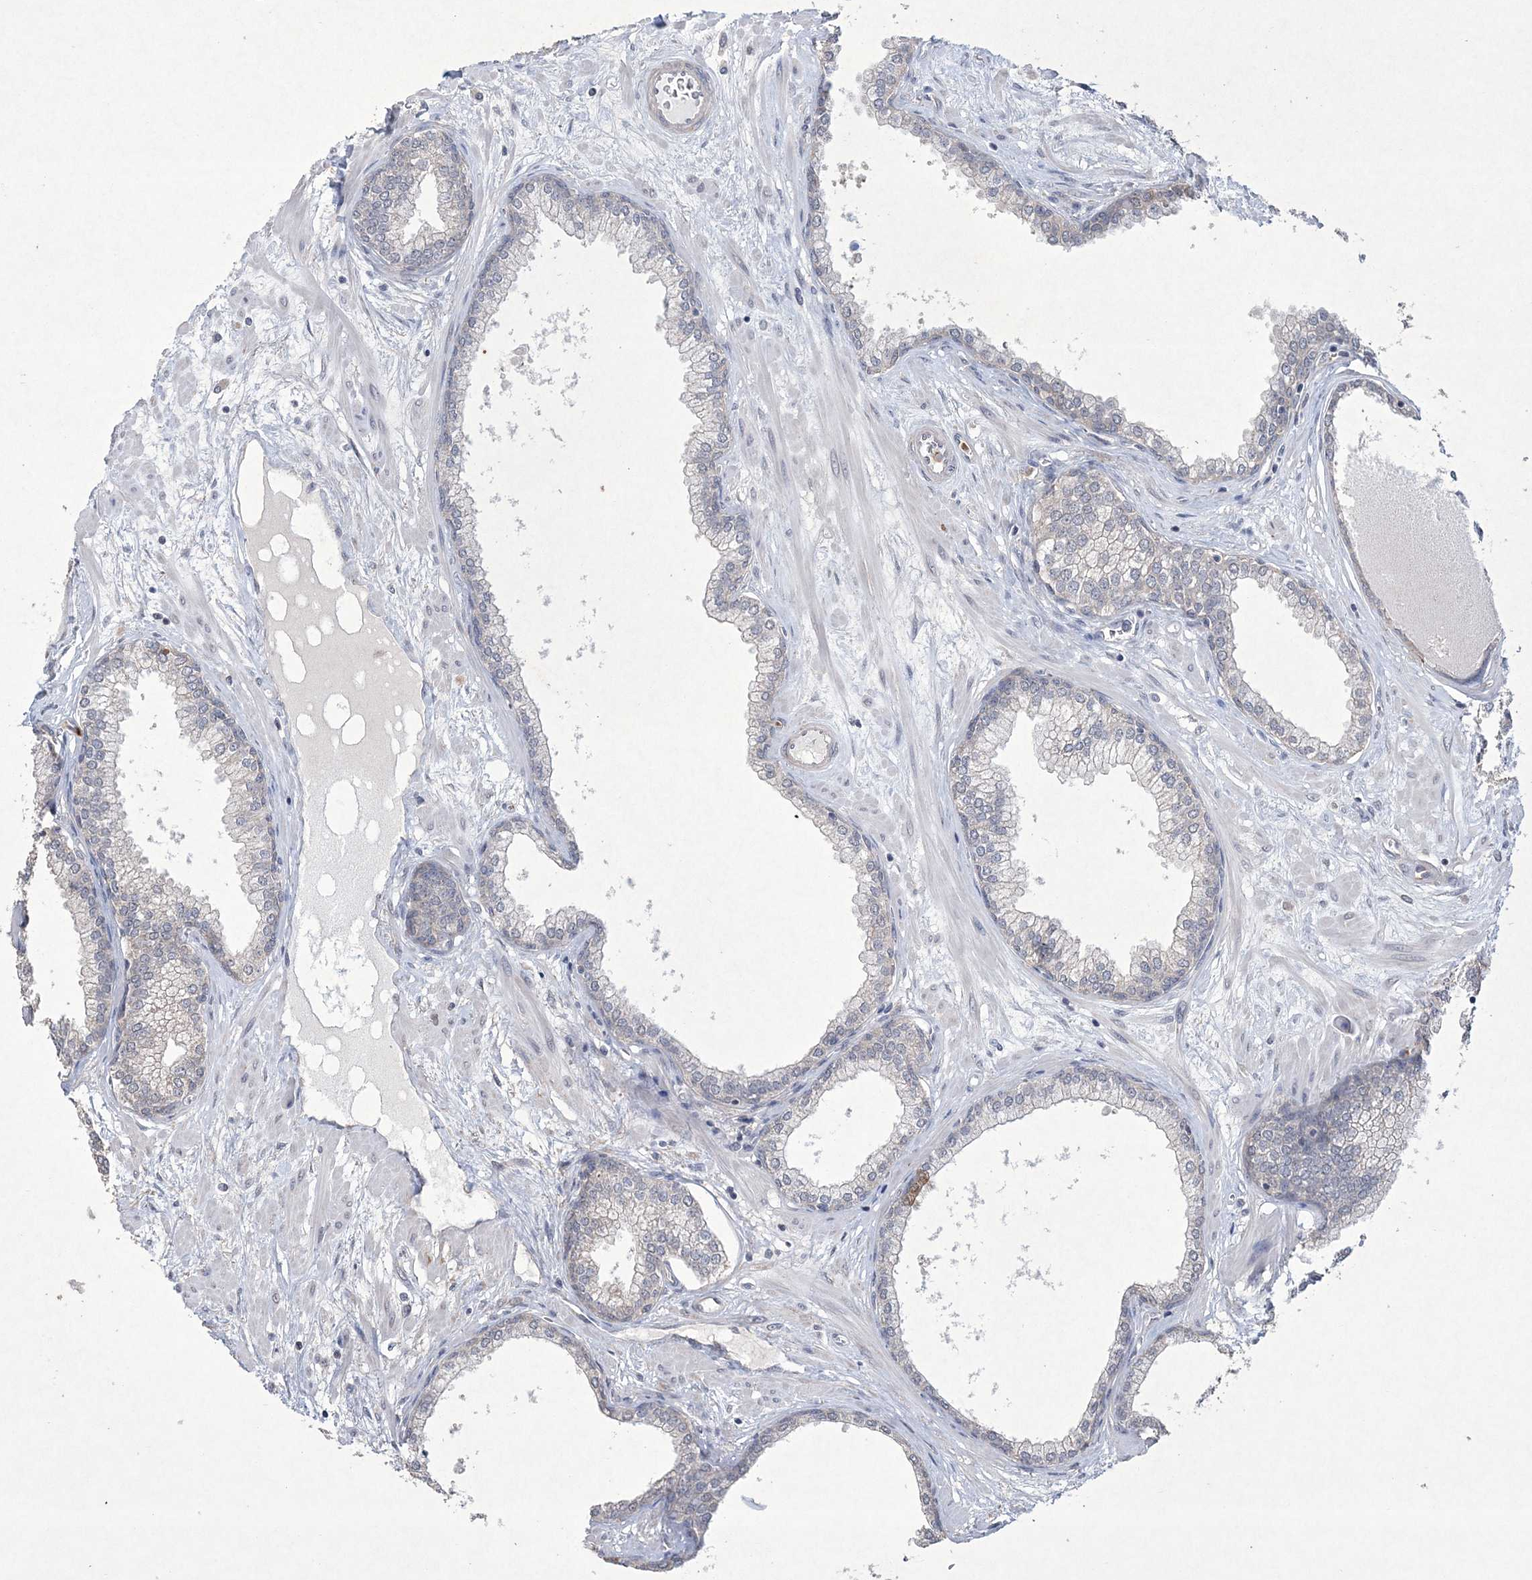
{"staining": {"intensity": "moderate", "quantity": "<25%", "location": "cytoplasmic/membranous"}, "tissue": "prostate", "cell_type": "Glandular cells", "image_type": "normal", "snomed": [{"axis": "morphology", "description": "Normal tissue, NOS"}, {"axis": "morphology", "description": "Urothelial carcinoma, Low grade"}, {"axis": "topography", "description": "Urinary bladder"}, {"axis": "topography", "description": "Prostate"}], "caption": "A low amount of moderate cytoplasmic/membranous expression is seen in approximately <25% of glandular cells in benign prostate.", "gene": "DPCD", "patient": {"sex": "male", "age": 60}}